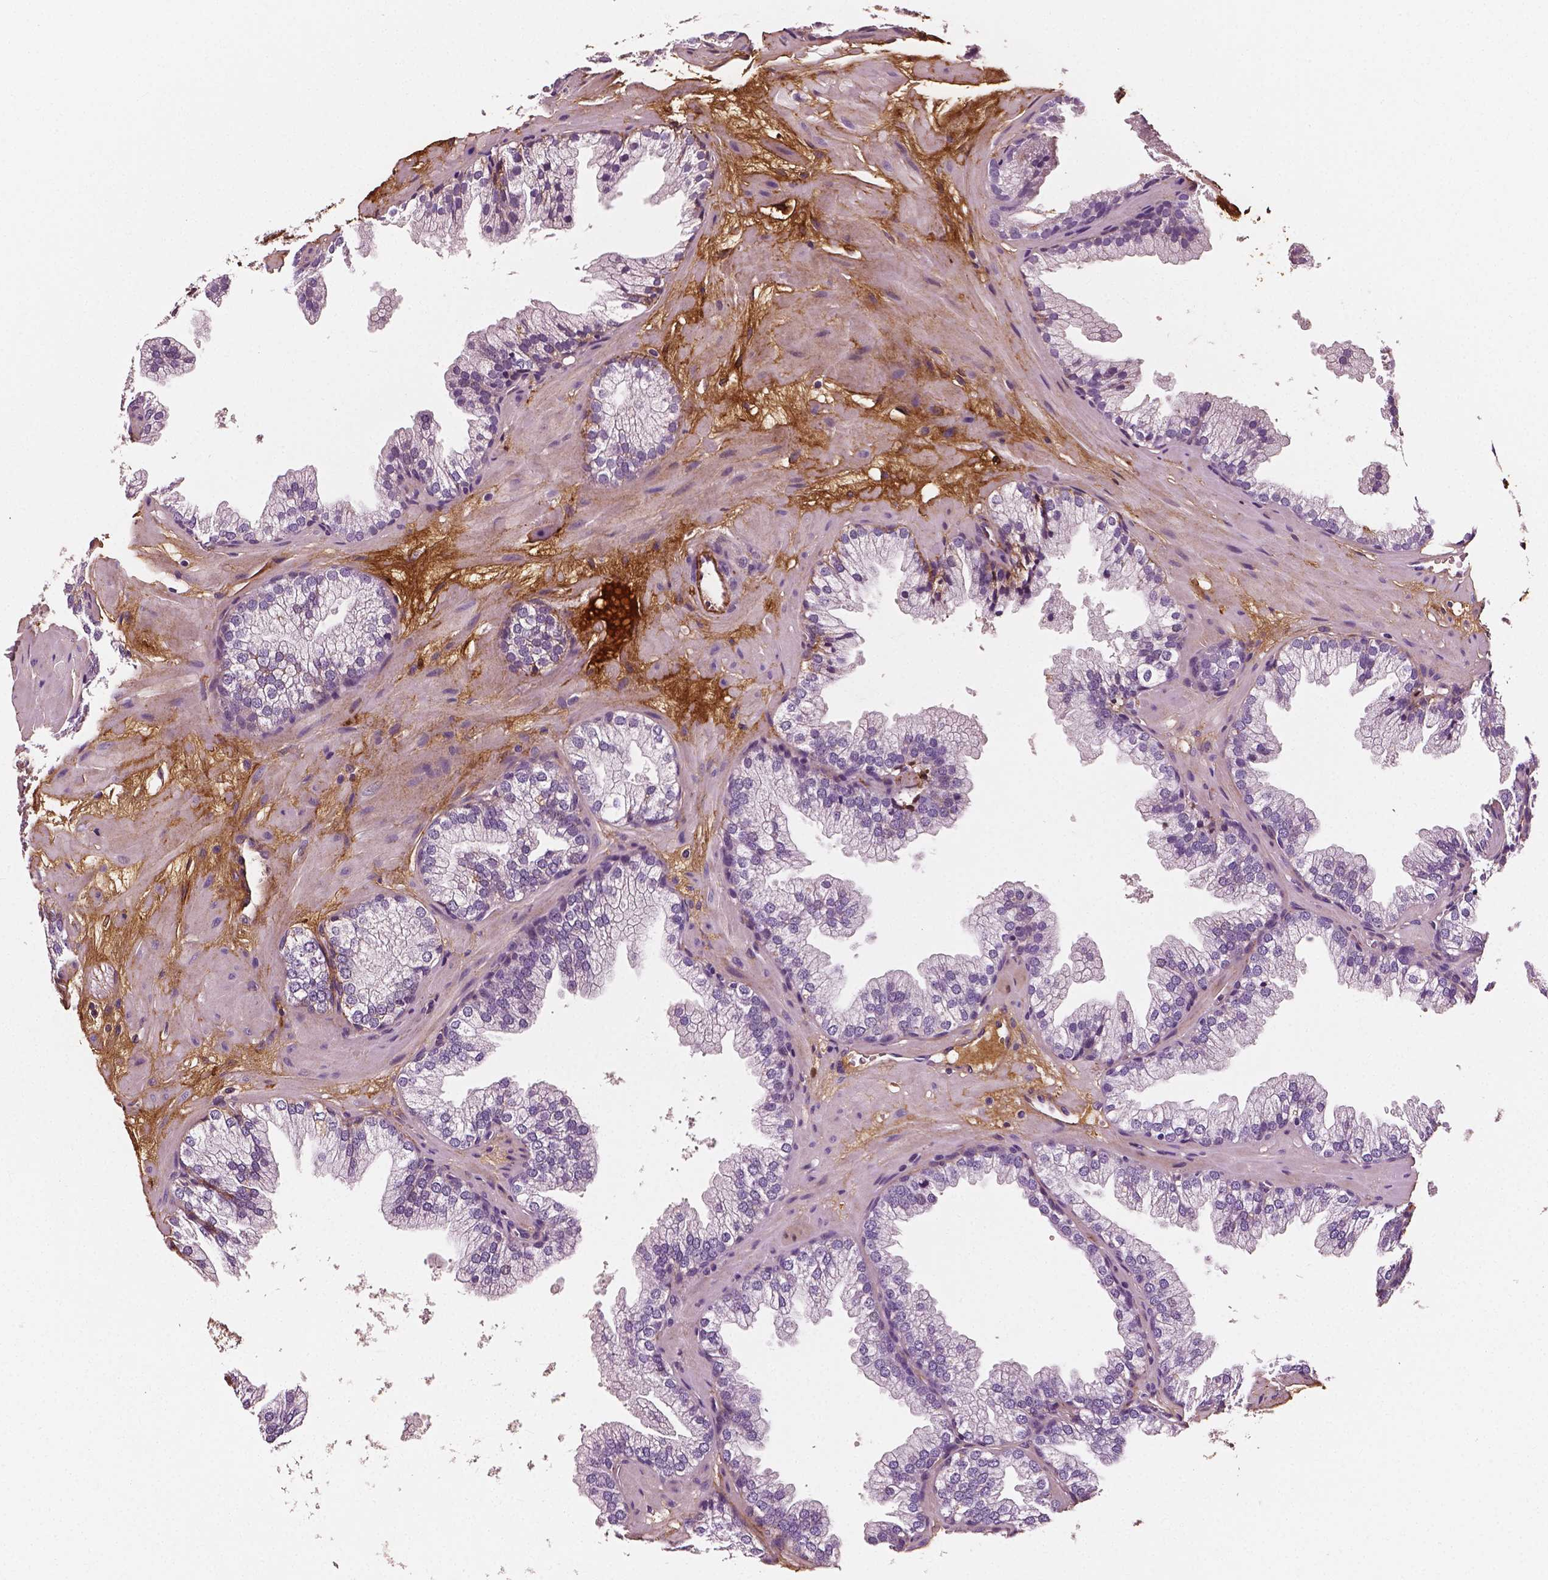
{"staining": {"intensity": "weak", "quantity": "<25%", "location": "cytoplasmic/membranous"}, "tissue": "prostate", "cell_type": "Glandular cells", "image_type": "normal", "snomed": [{"axis": "morphology", "description": "Normal tissue, NOS"}, {"axis": "topography", "description": "Prostate"}], "caption": "This photomicrograph is of unremarkable prostate stained with immunohistochemistry (IHC) to label a protein in brown with the nuclei are counter-stained blue. There is no positivity in glandular cells. The staining is performed using DAB brown chromogen with nuclei counter-stained in using hematoxylin.", "gene": "FBLN1", "patient": {"sex": "male", "age": 37}}